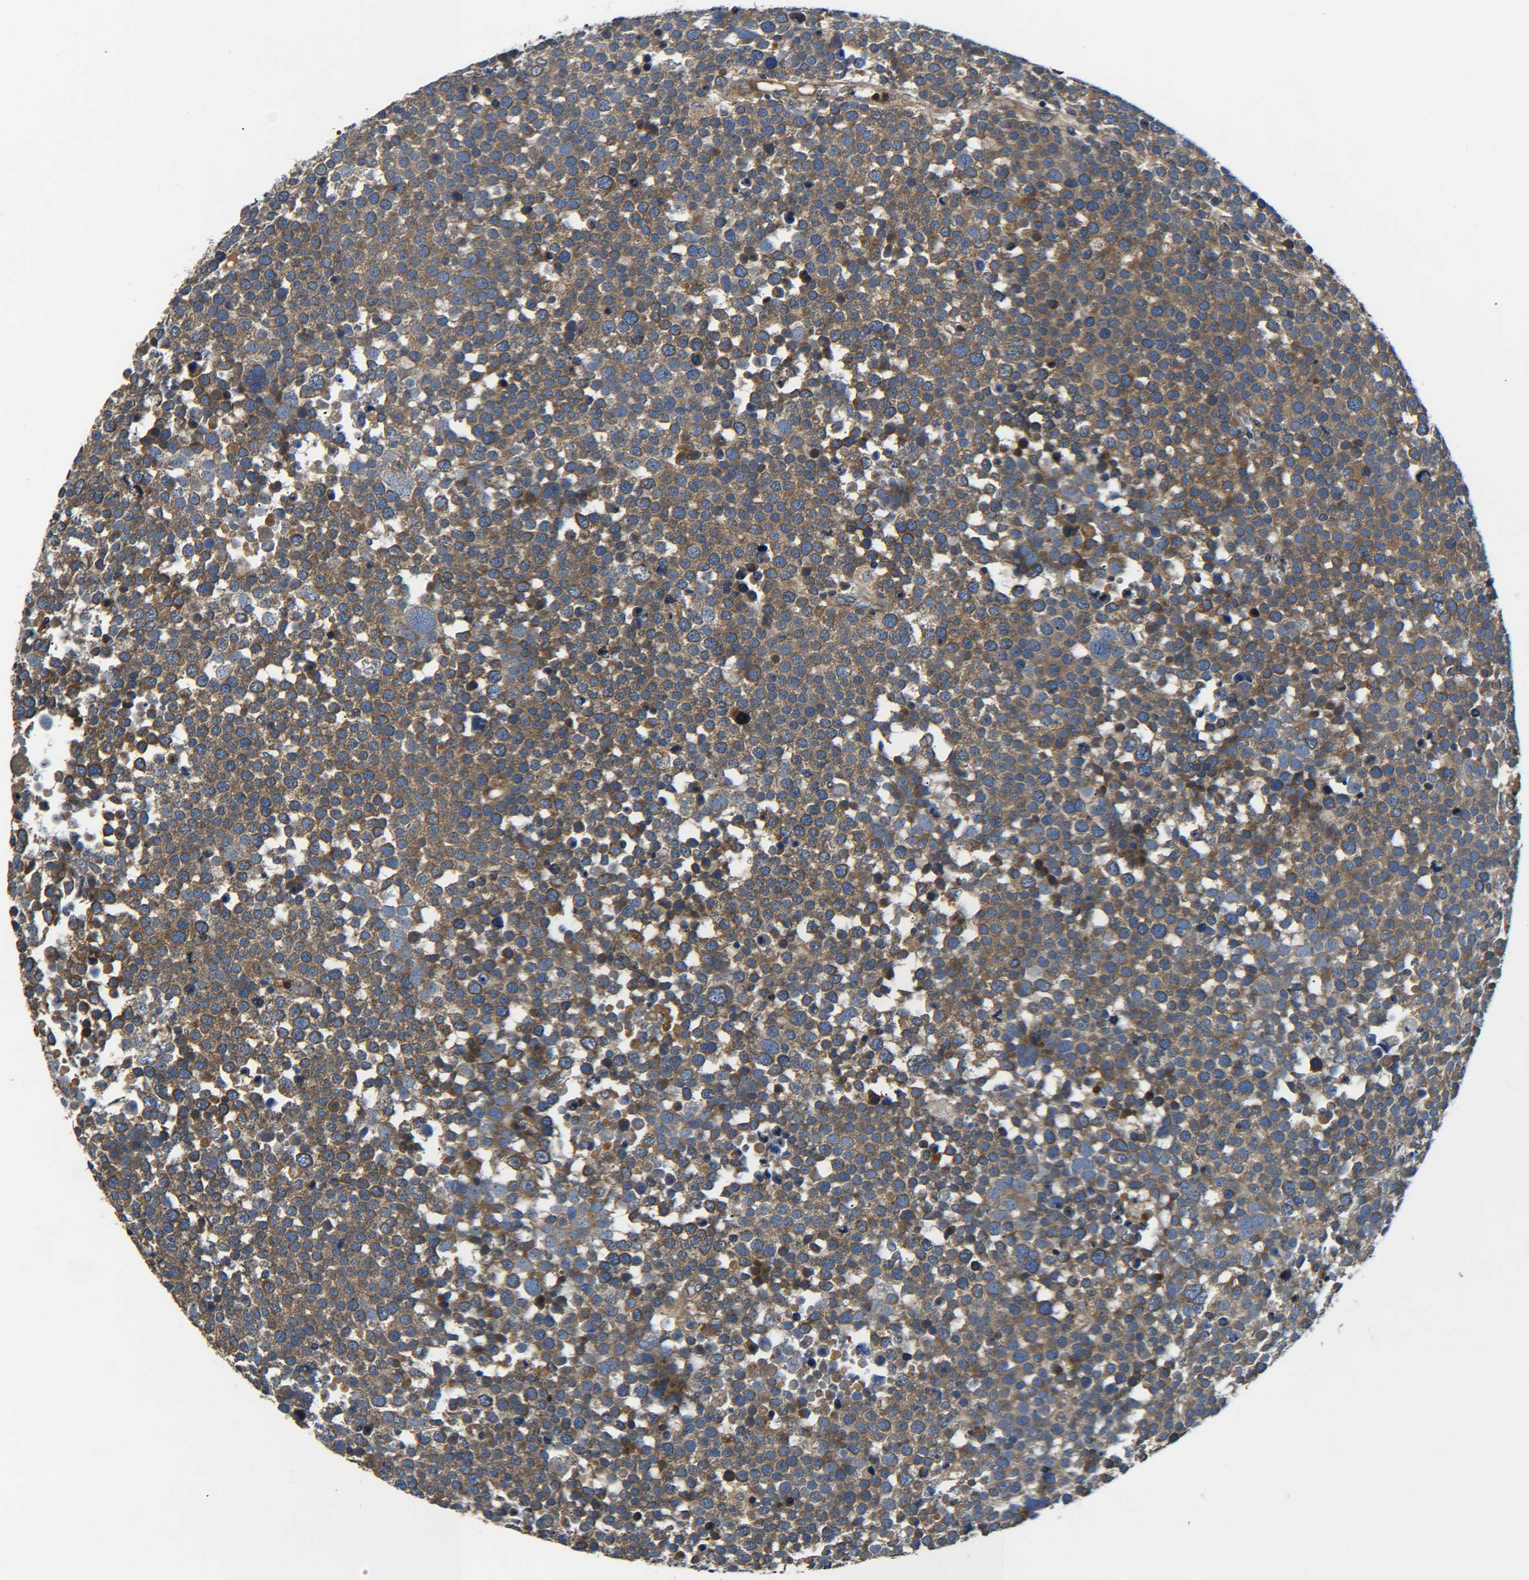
{"staining": {"intensity": "moderate", "quantity": ">75%", "location": "cytoplasmic/membranous"}, "tissue": "testis cancer", "cell_type": "Tumor cells", "image_type": "cancer", "snomed": [{"axis": "morphology", "description": "Seminoma, NOS"}, {"axis": "topography", "description": "Testis"}], "caption": "Testis seminoma was stained to show a protein in brown. There is medium levels of moderate cytoplasmic/membranous staining in about >75% of tumor cells. (brown staining indicates protein expression, while blue staining denotes nuclei).", "gene": "RAB1B", "patient": {"sex": "male", "age": 71}}